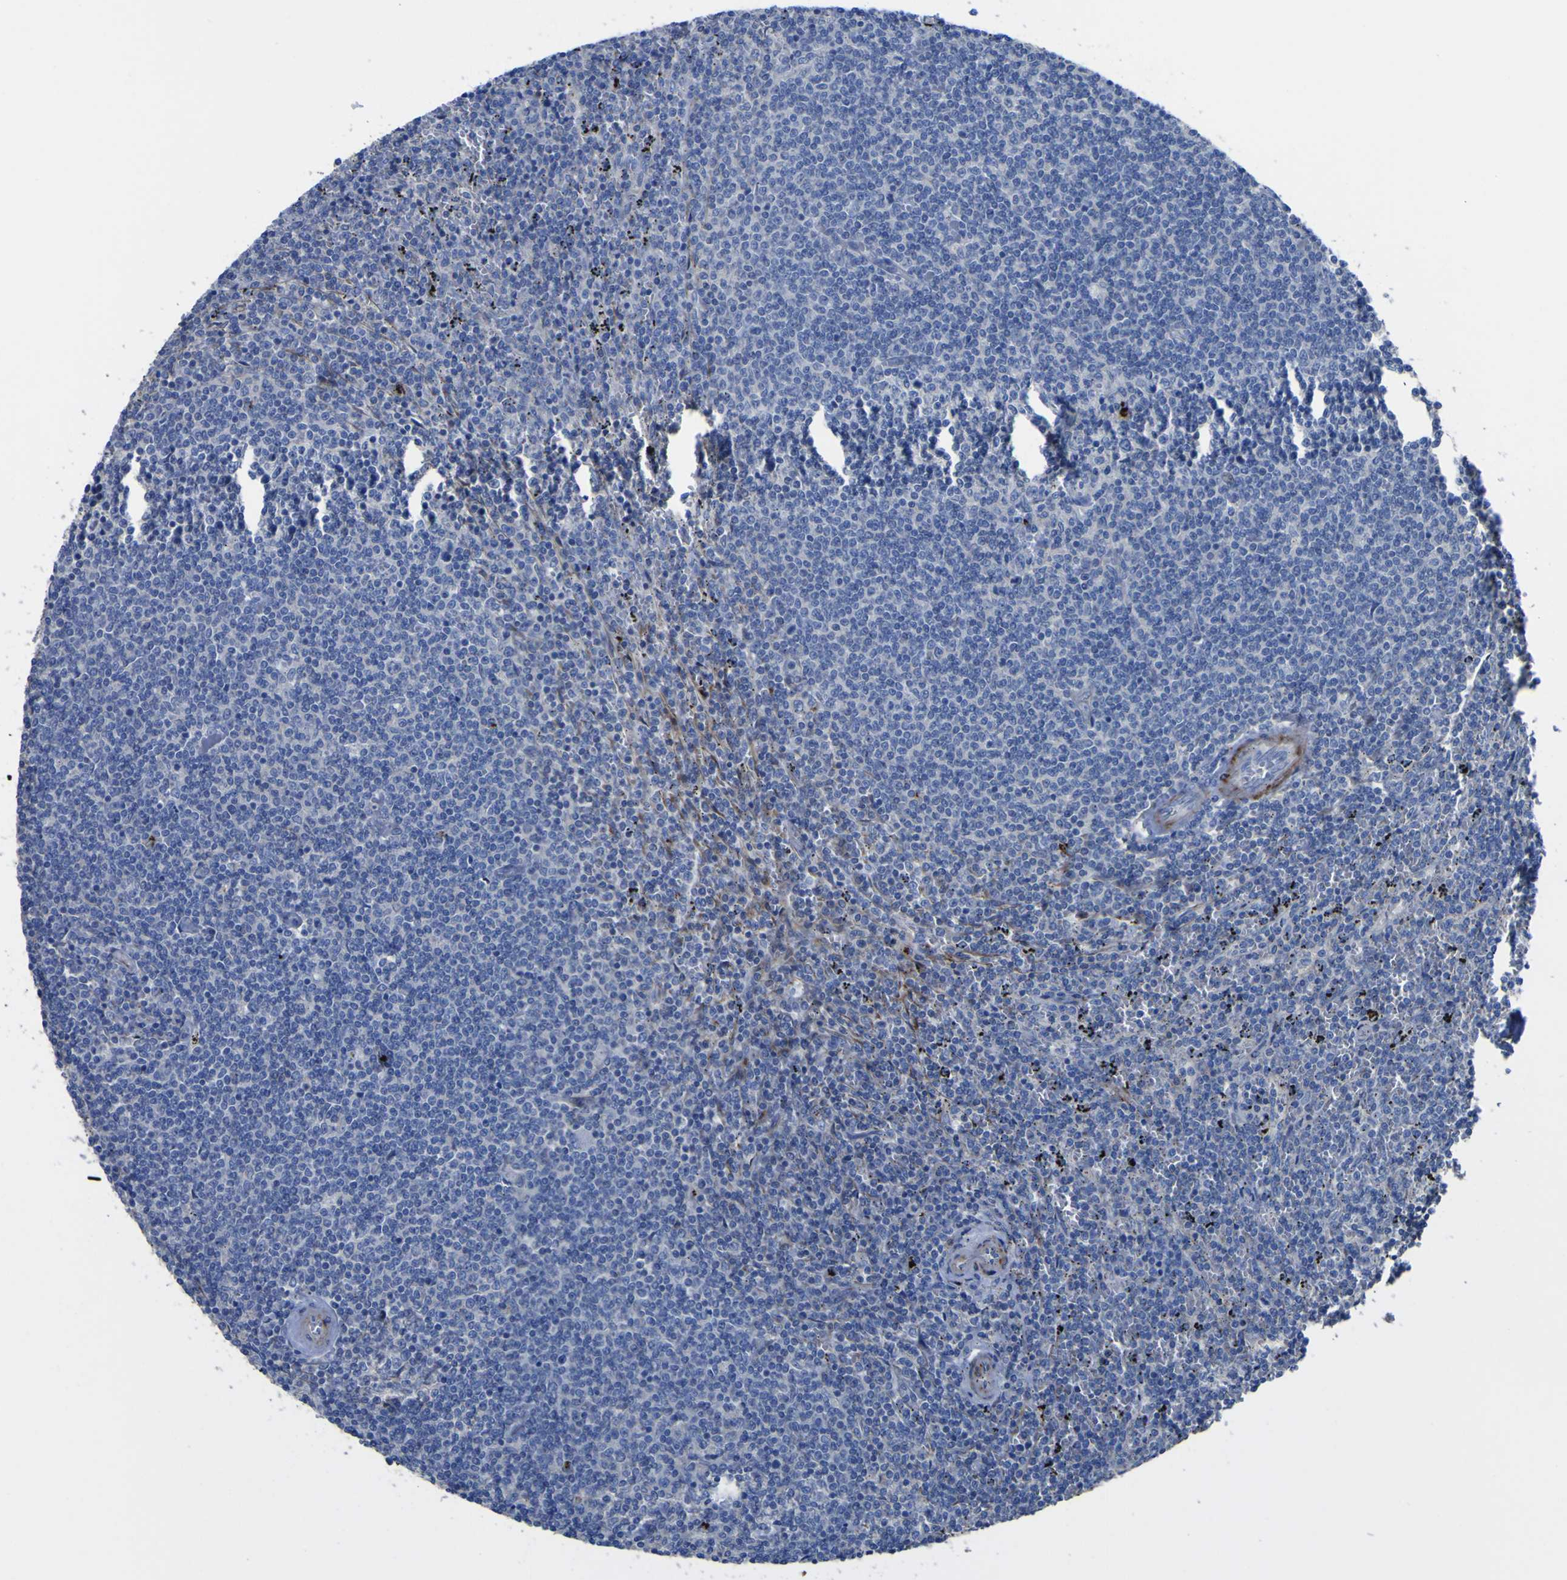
{"staining": {"intensity": "negative", "quantity": "none", "location": "none"}, "tissue": "lymphoma", "cell_type": "Tumor cells", "image_type": "cancer", "snomed": [{"axis": "morphology", "description": "Malignant lymphoma, non-Hodgkin's type, Low grade"}, {"axis": "topography", "description": "Spleen"}], "caption": "Malignant lymphoma, non-Hodgkin's type (low-grade) stained for a protein using immunohistochemistry (IHC) demonstrates no expression tumor cells.", "gene": "AGO4", "patient": {"sex": "female", "age": 50}}